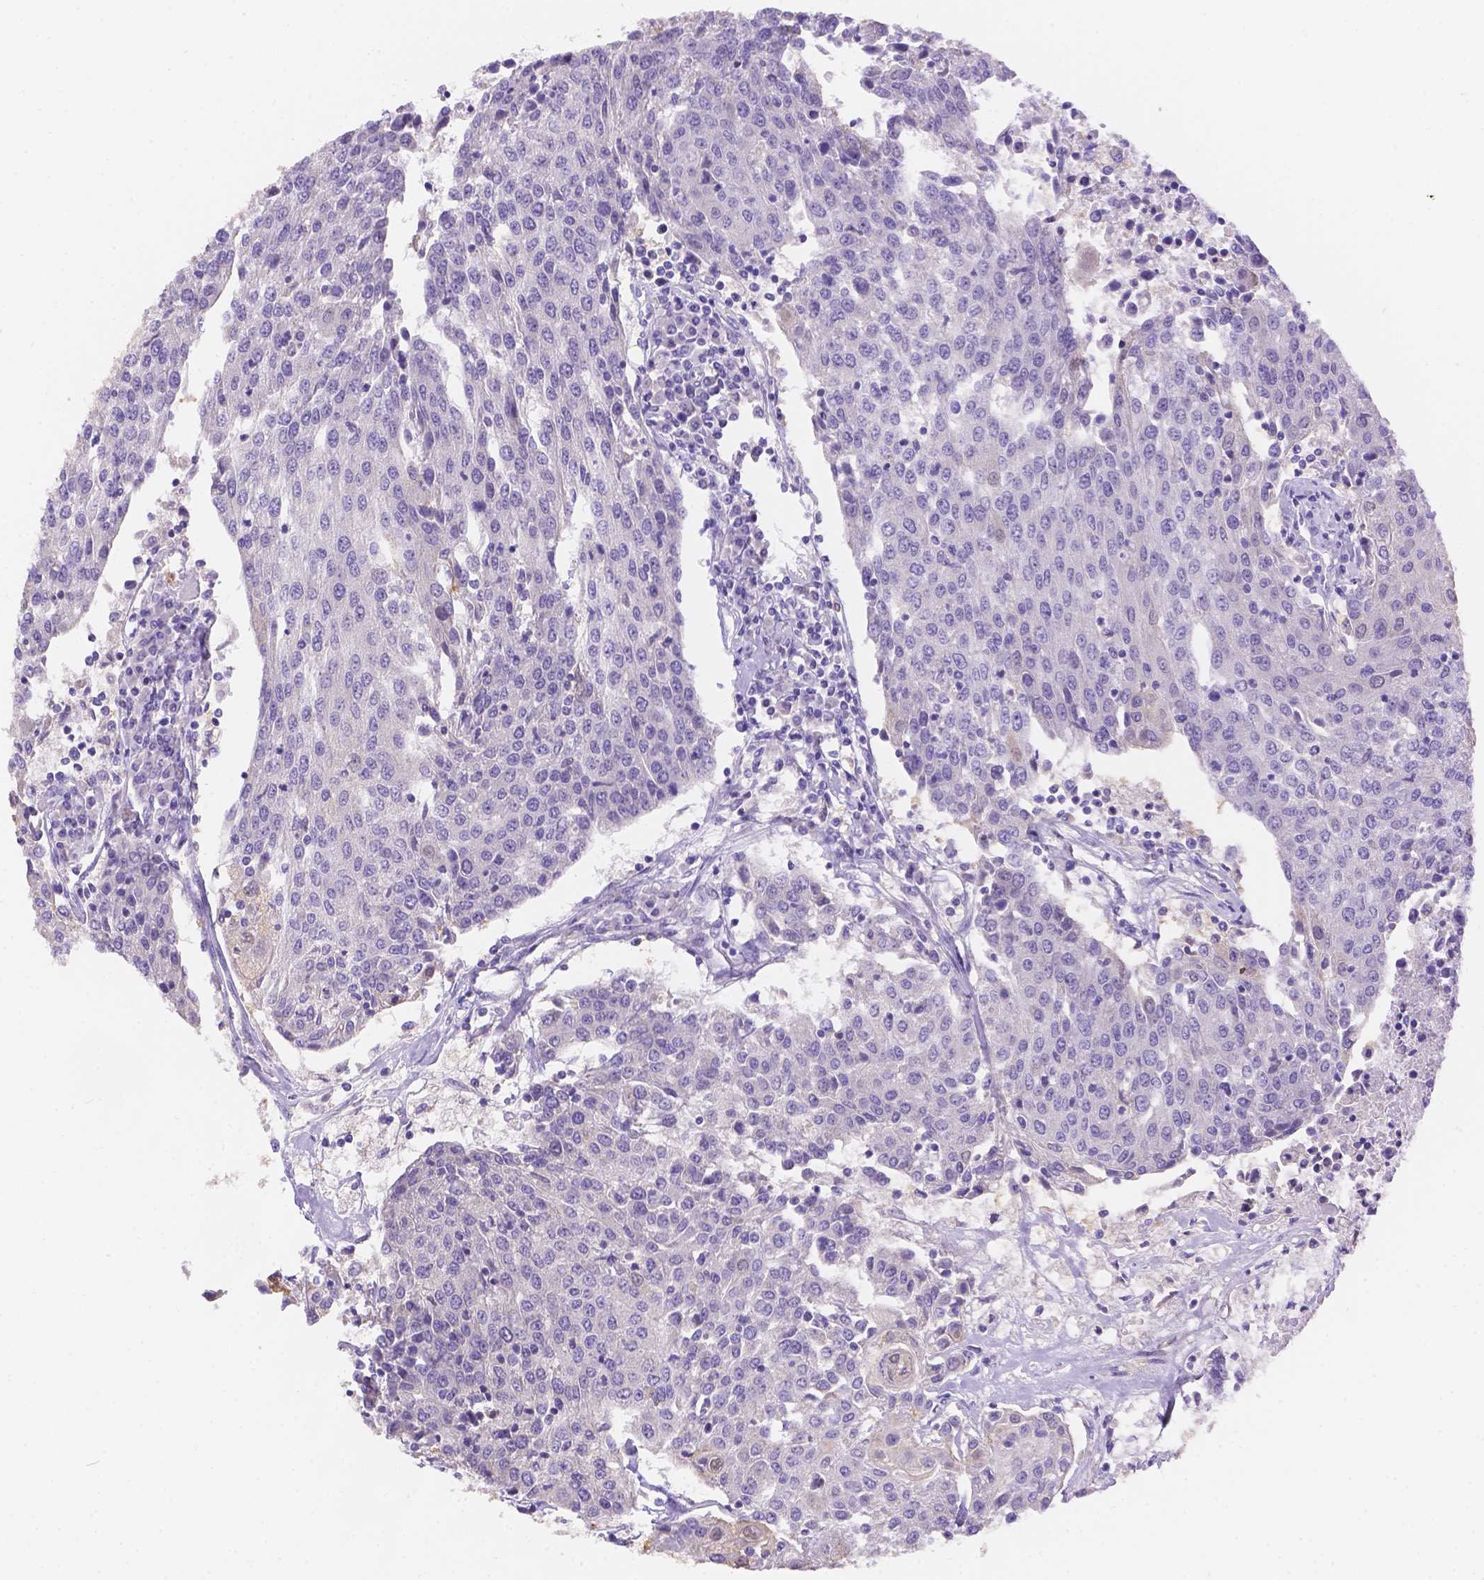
{"staining": {"intensity": "negative", "quantity": "none", "location": "none"}, "tissue": "urothelial cancer", "cell_type": "Tumor cells", "image_type": "cancer", "snomed": [{"axis": "morphology", "description": "Urothelial carcinoma, High grade"}, {"axis": "topography", "description": "Urinary bladder"}], "caption": "Immunohistochemical staining of high-grade urothelial carcinoma reveals no significant staining in tumor cells.", "gene": "NXPE2", "patient": {"sex": "female", "age": 85}}